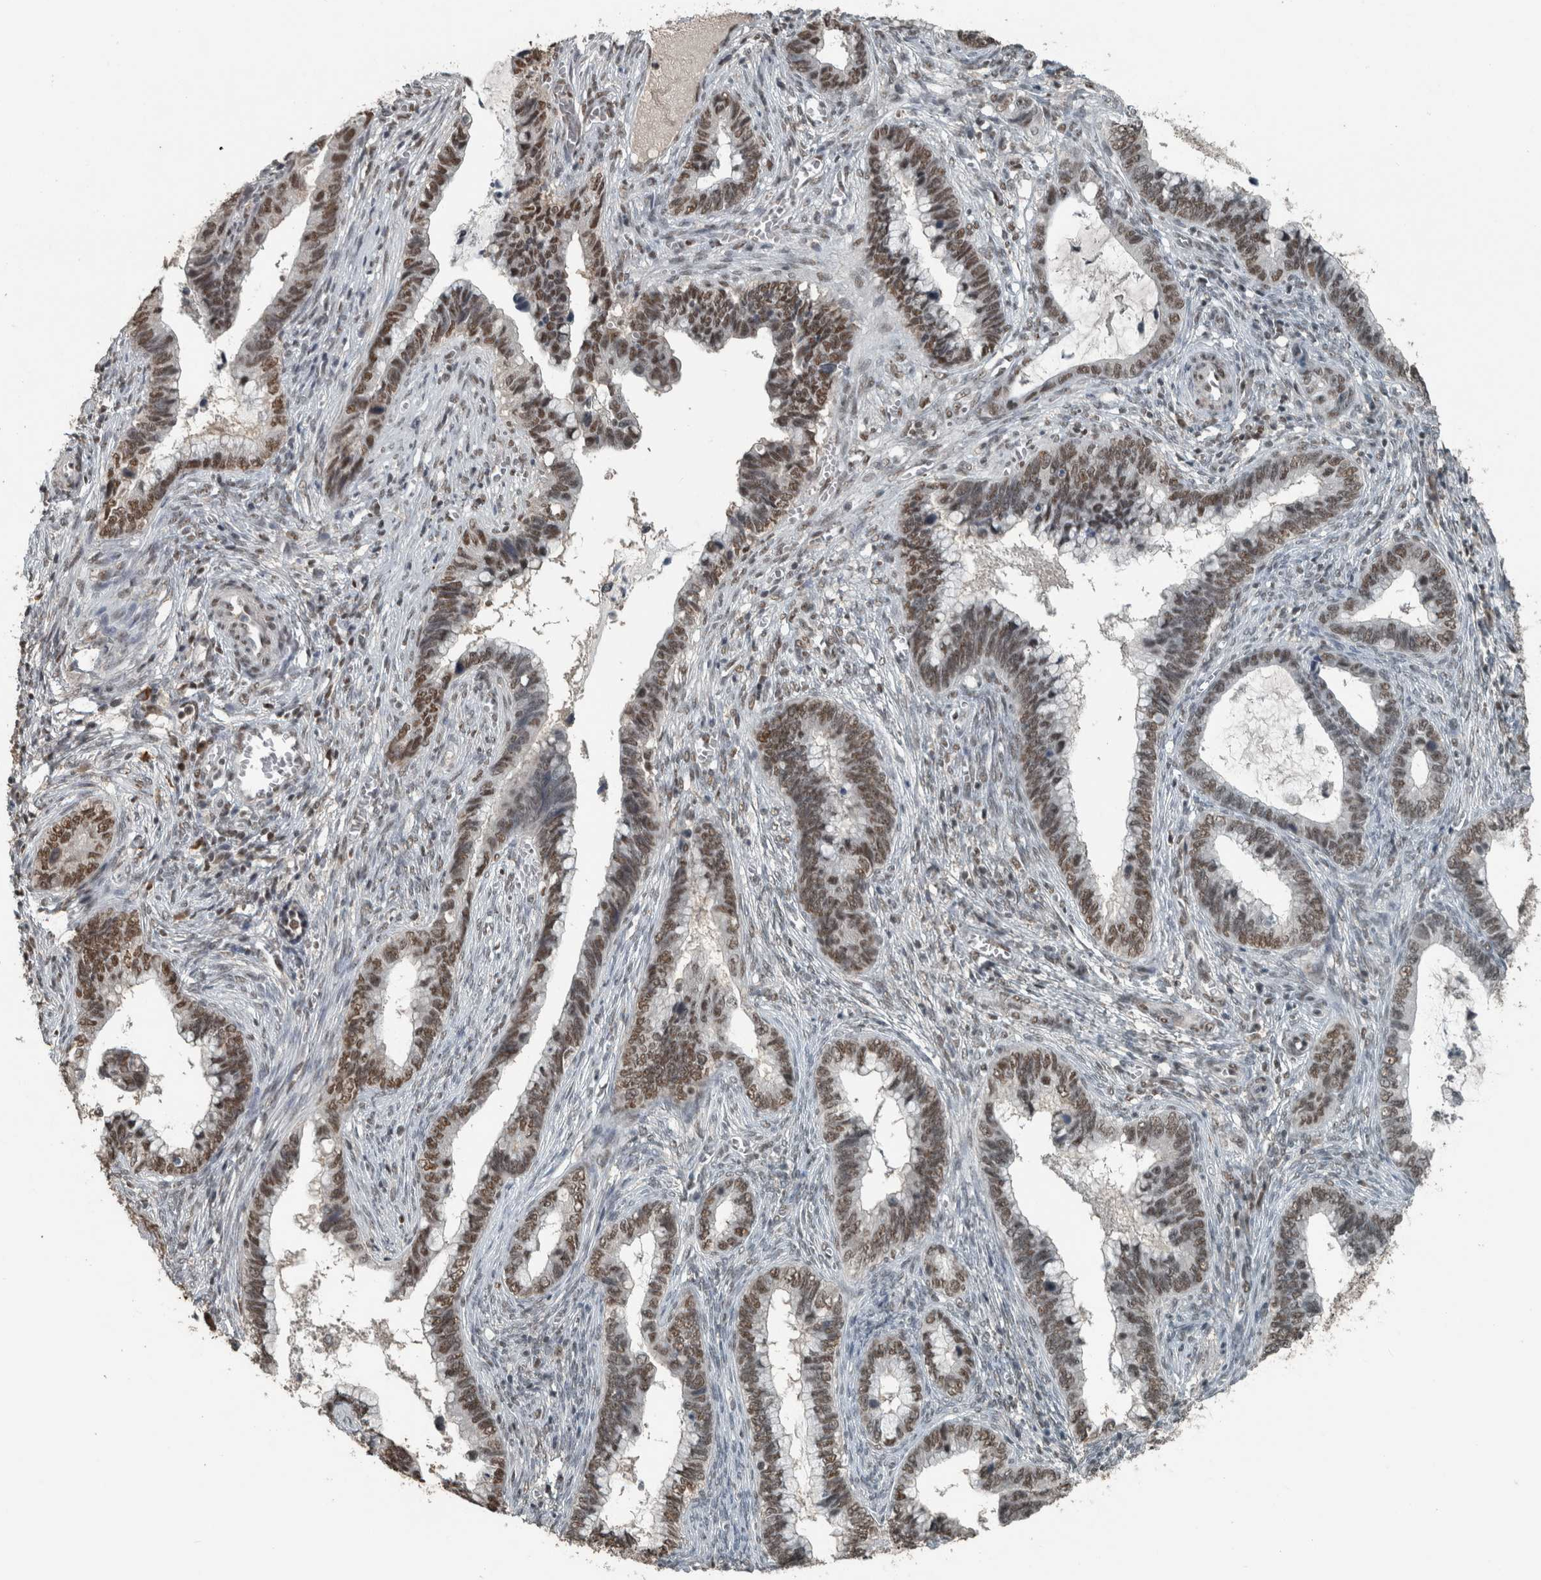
{"staining": {"intensity": "moderate", "quantity": ">75%", "location": "nuclear"}, "tissue": "cervical cancer", "cell_type": "Tumor cells", "image_type": "cancer", "snomed": [{"axis": "morphology", "description": "Adenocarcinoma, NOS"}, {"axis": "topography", "description": "Cervix"}], "caption": "Brown immunohistochemical staining in human cervical adenocarcinoma exhibits moderate nuclear staining in about >75% of tumor cells.", "gene": "ZNF24", "patient": {"sex": "female", "age": 44}}